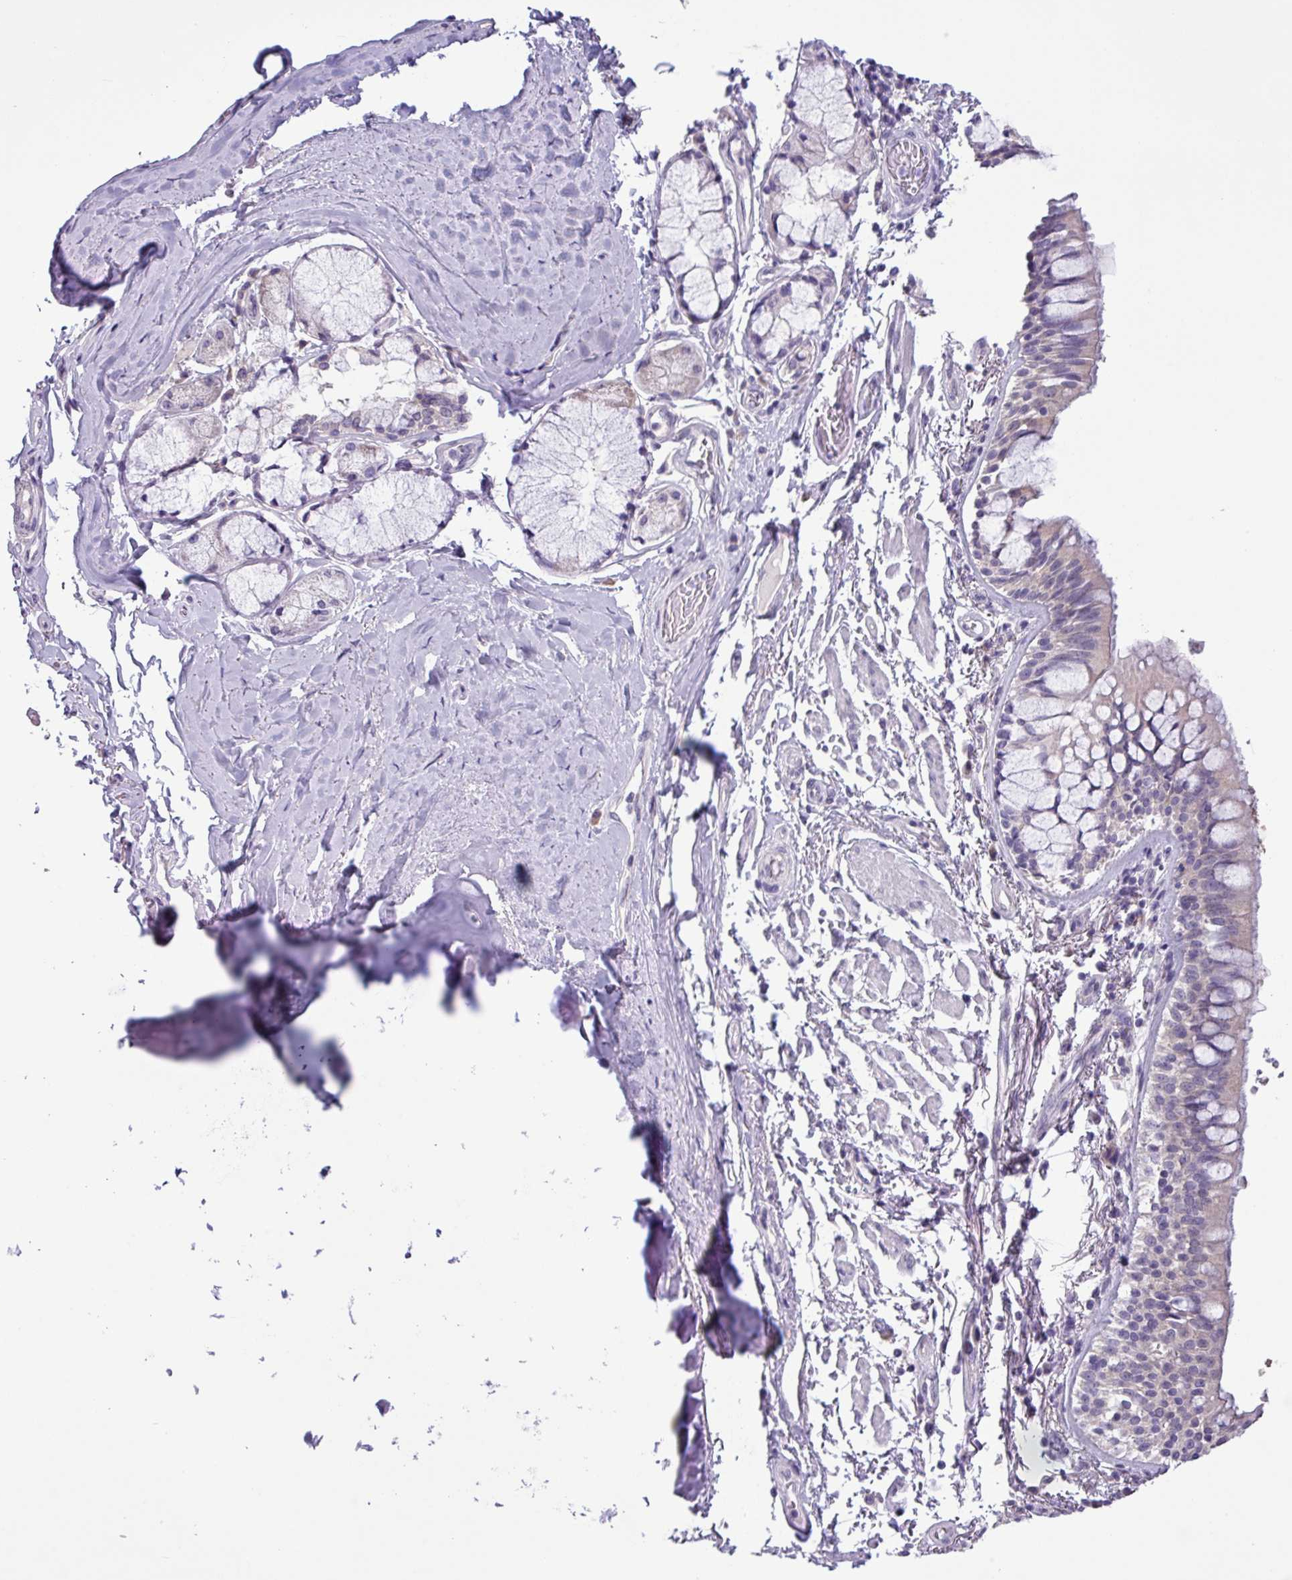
{"staining": {"intensity": "weak", "quantity": "<25%", "location": "cytoplasmic/membranous"}, "tissue": "bronchus", "cell_type": "Respiratory epithelial cells", "image_type": "normal", "snomed": [{"axis": "morphology", "description": "Normal tissue, NOS"}, {"axis": "topography", "description": "Bronchus"}], "caption": "Photomicrograph shows no significant protein positivity in respiratory epithelial cells of benign bronchus. (DAB immunohistochemistry visualized using brightfield microscopy, high magnification).", "gene": "C20orf27", "patient": {"sex": "male", "age": 70}}